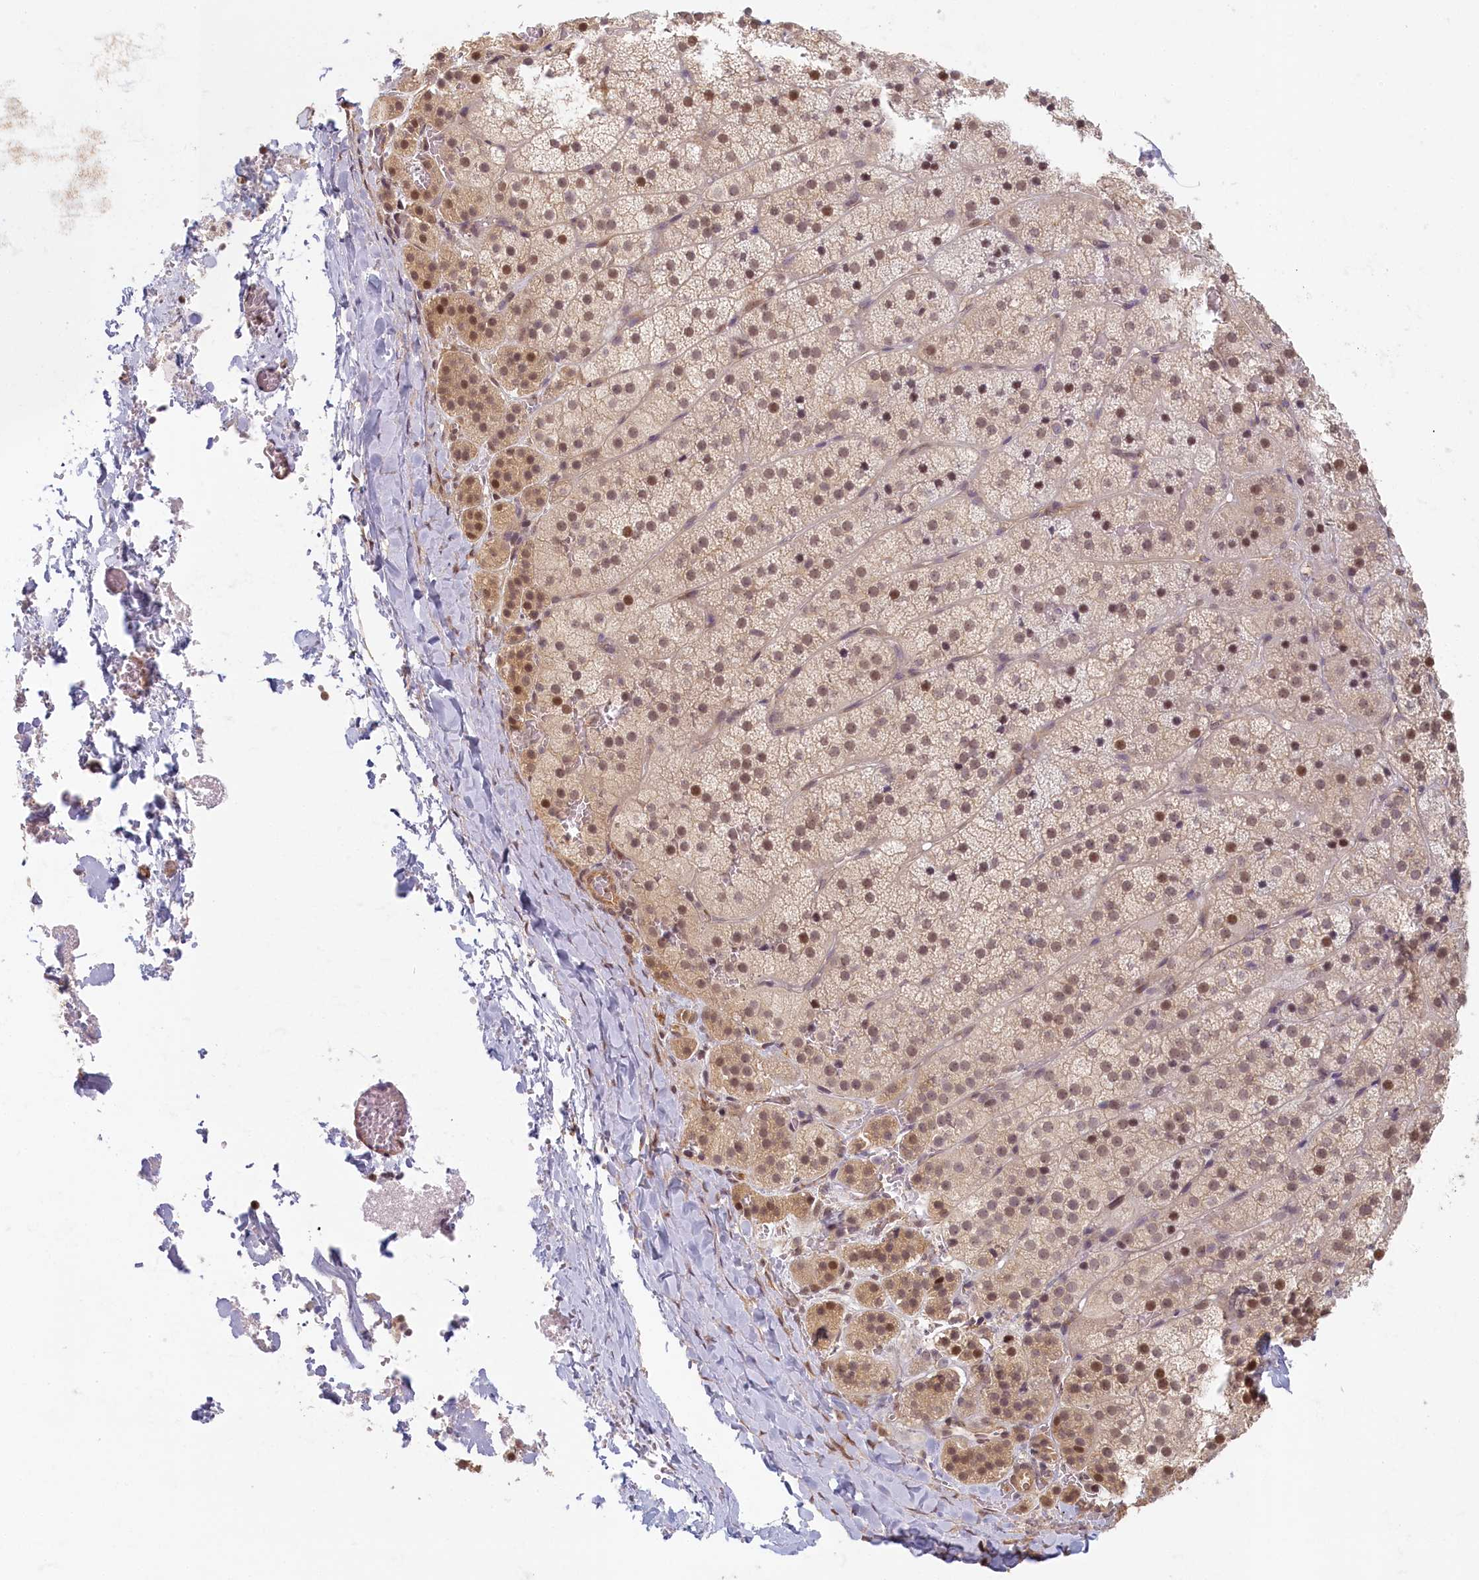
{"staining": {"intensity": "moderate", "quantity": "25%-75%", "location": "nuclear"}, "tissue": "adrenal gland", "cell_type": "Glandular cells", "image_type": "normal", "snomed": [{"axis": "morphology", "description": "Normal tissue, NOS"}, {"axis": "topography", "description": "Adrenal gland"}], "caption": "Moderate nuclear positivity for a protein is identified in approximately 25%-75% of glandular cells of unremarkable adrenal gland using IHC.", "gene": "C19orf44", "patient": {"sex": "female", "age": 44}}